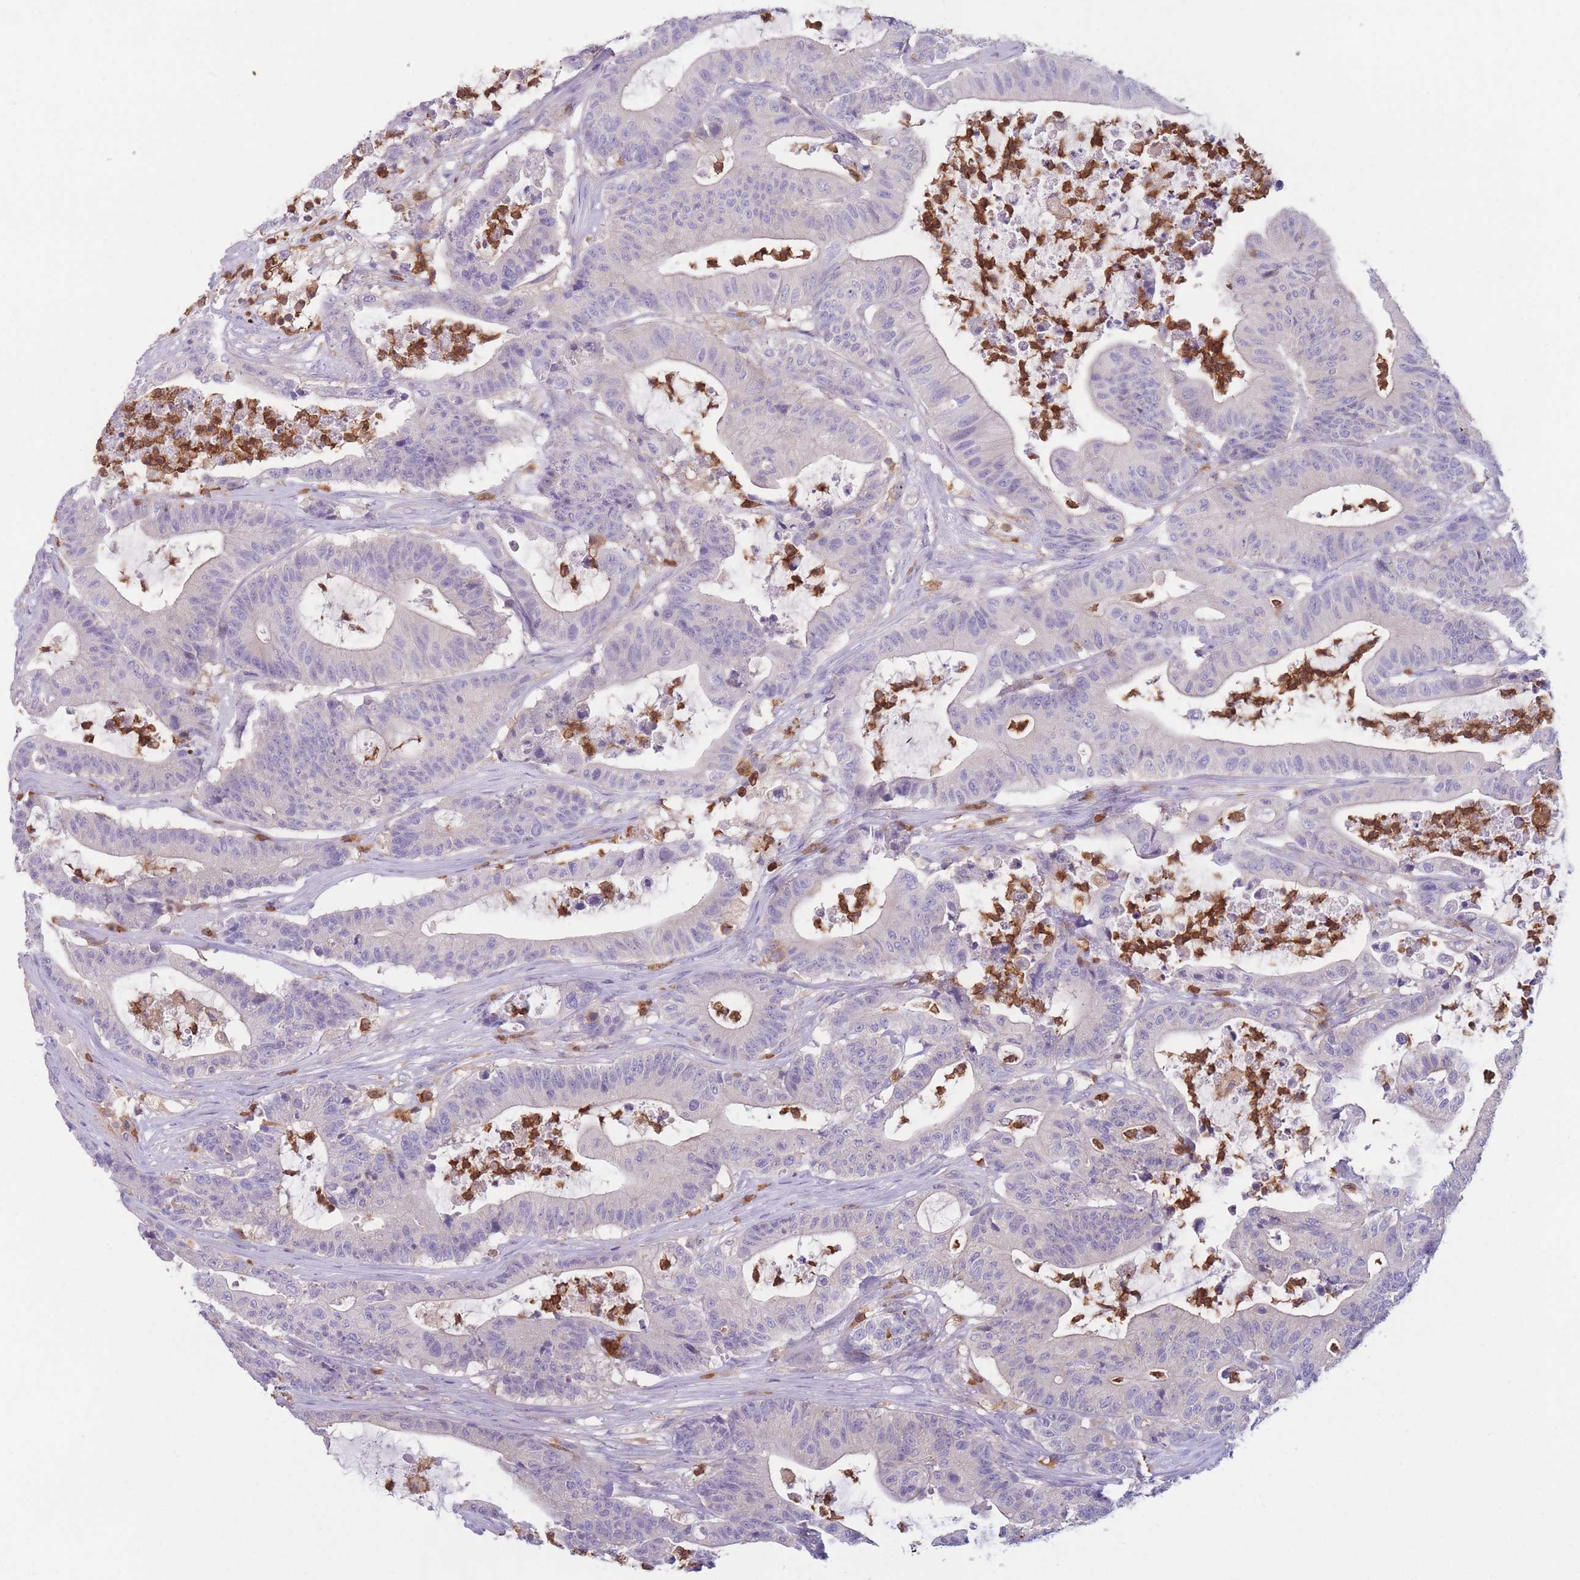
{"staining": {"intensity": "negative", "quantity": "none", "location": "none"}, "tissue": "colorectal cancer", "cell_type": "Tumor cells", "image_type": "cancer", "snomed": [{"axis": "morphology", "description": "Adenocarcinoma, NOS"}, {"axis": "topography", "description": "Colon"}], "caption": "A histopathology image of human colorectal cancer is negative for staining in tumor cells.", "gene": "ST3GAL4", "patient": {"sex": "female", "age": 84}}